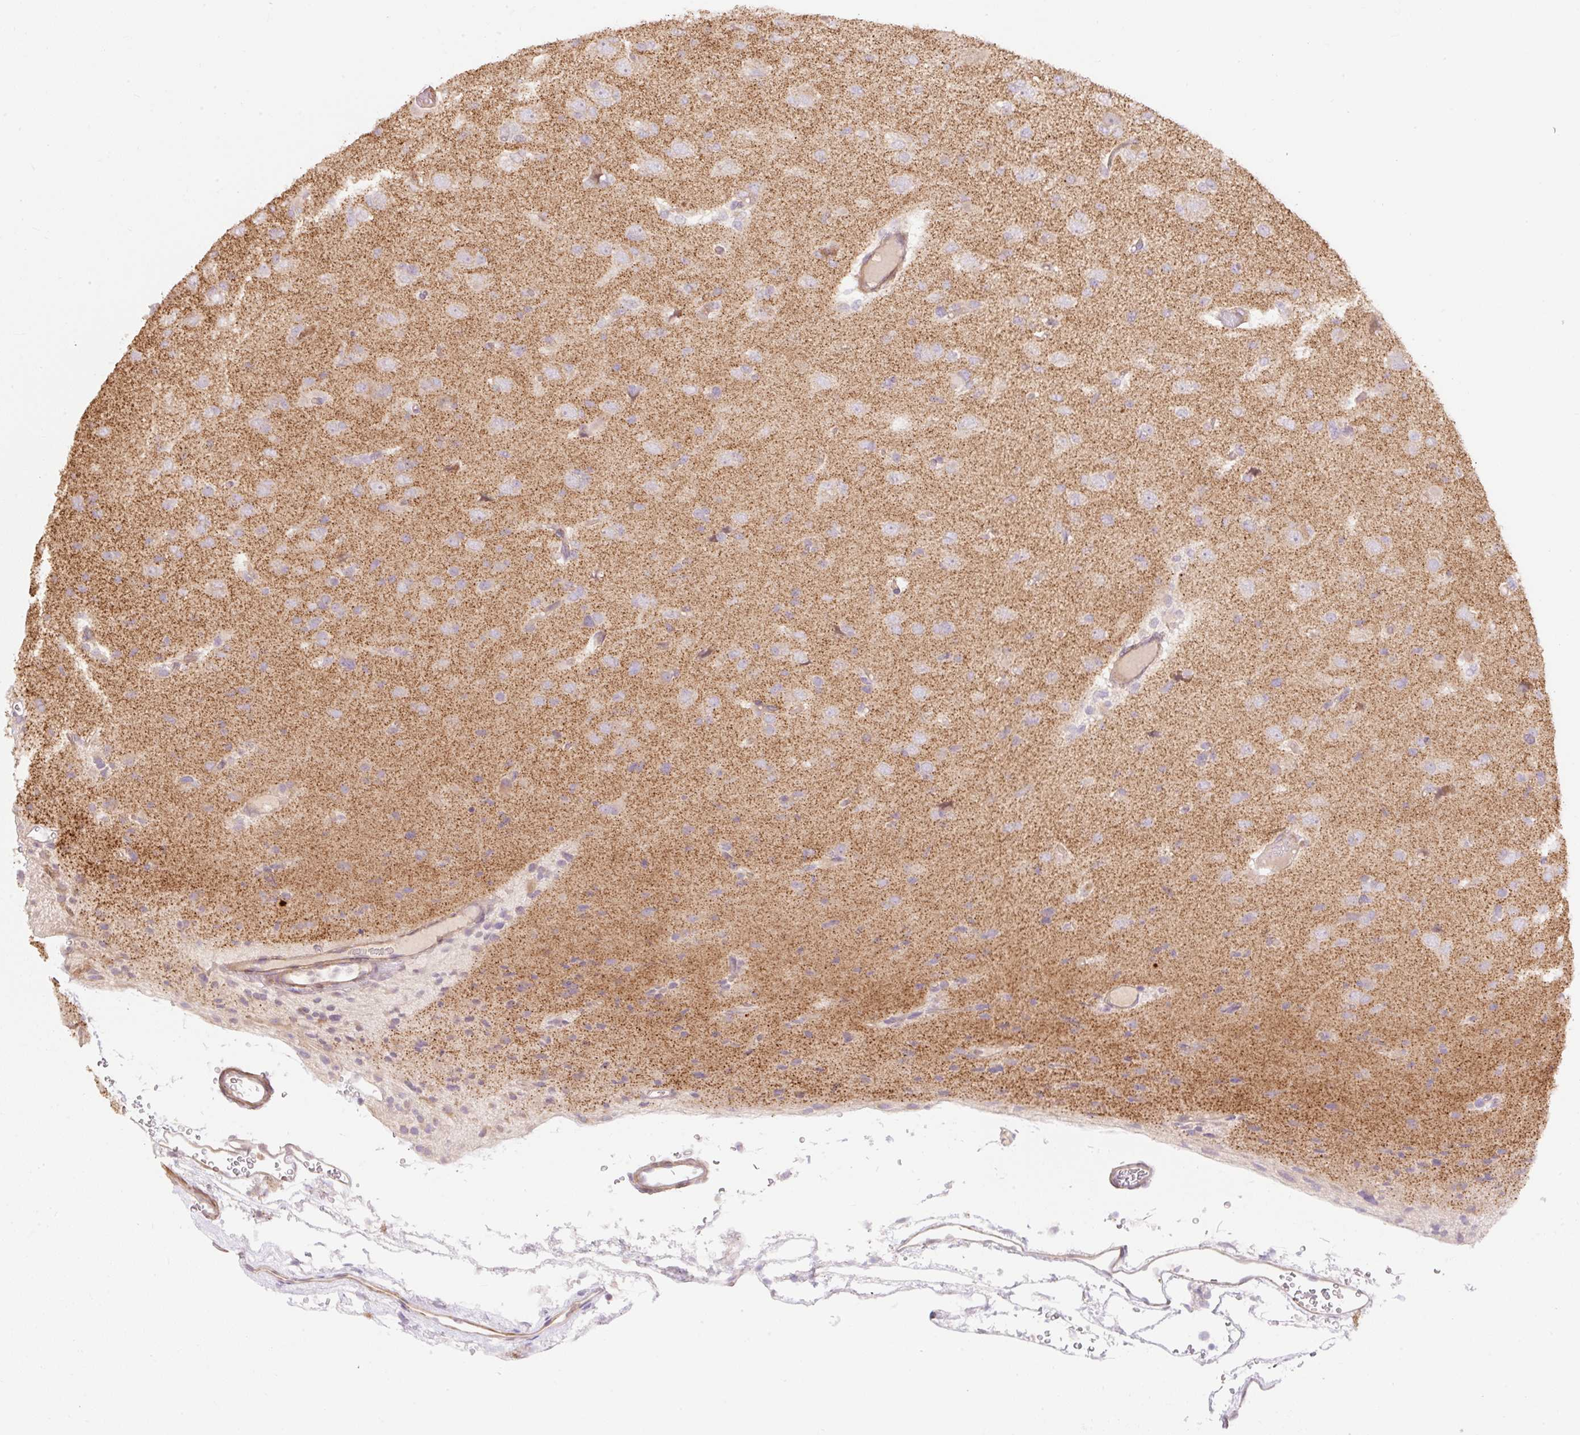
{"staining": {"intensity": "negative", "quantity": "none", "location": "none"}, "tissue": "glioma", "cell_type": "Tumor cells", "image_type": "cancer", "snomed": [{"axis": "morphology", "description": "Glioma, malignant, Low grade"}, {"axis": "topography", "description": "Brain"}], "caption": "Immunohistochemical staining of glioma exhibits no significant expression in tumor cells.", "gene": "EMC10", "patient": {"sex": "female", "age": 22}}